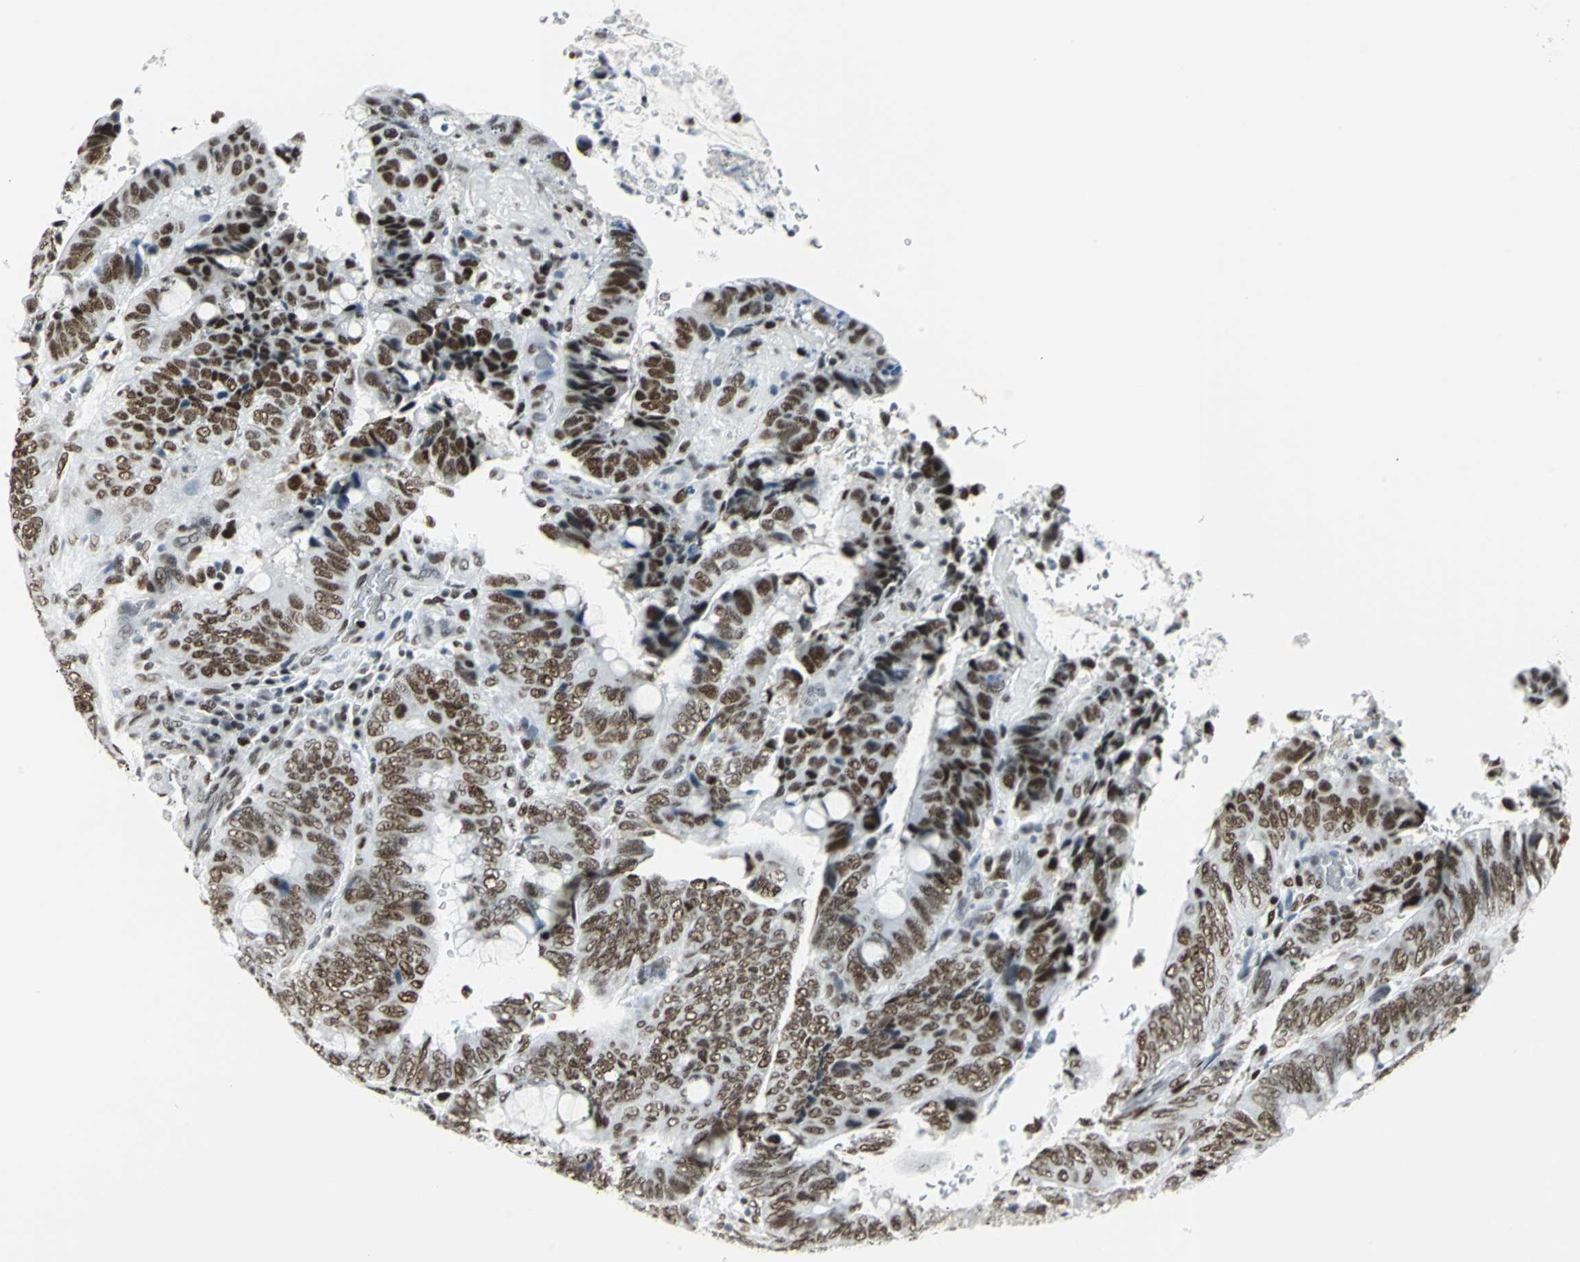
{"staining": {"intensity": "strong", "quantity": ">75%", "location": "nuclear"}, "tissue": "colorectal cancer", "cell_type": "Tumor cells", "image_type": "cancer", "snomed": [{"axis": "morphology", "description": "Normal tissue, NOS"}, {"axis": "morphology", "description": "Adenocarcinoma, NOS"}, {"axis": "topography", "description": "Rectum"}, {"axis": "topography", "description": "Peripheral nerve tissue"}], "caption": "An image showing strong nuclear expression in about >75% of tumor cells in adenocarcinoma (colorectal), as visualized by brown immunohistochemical staining.", "gene": "HDAC2", "patient": {"sex": "male", "age": 92}}